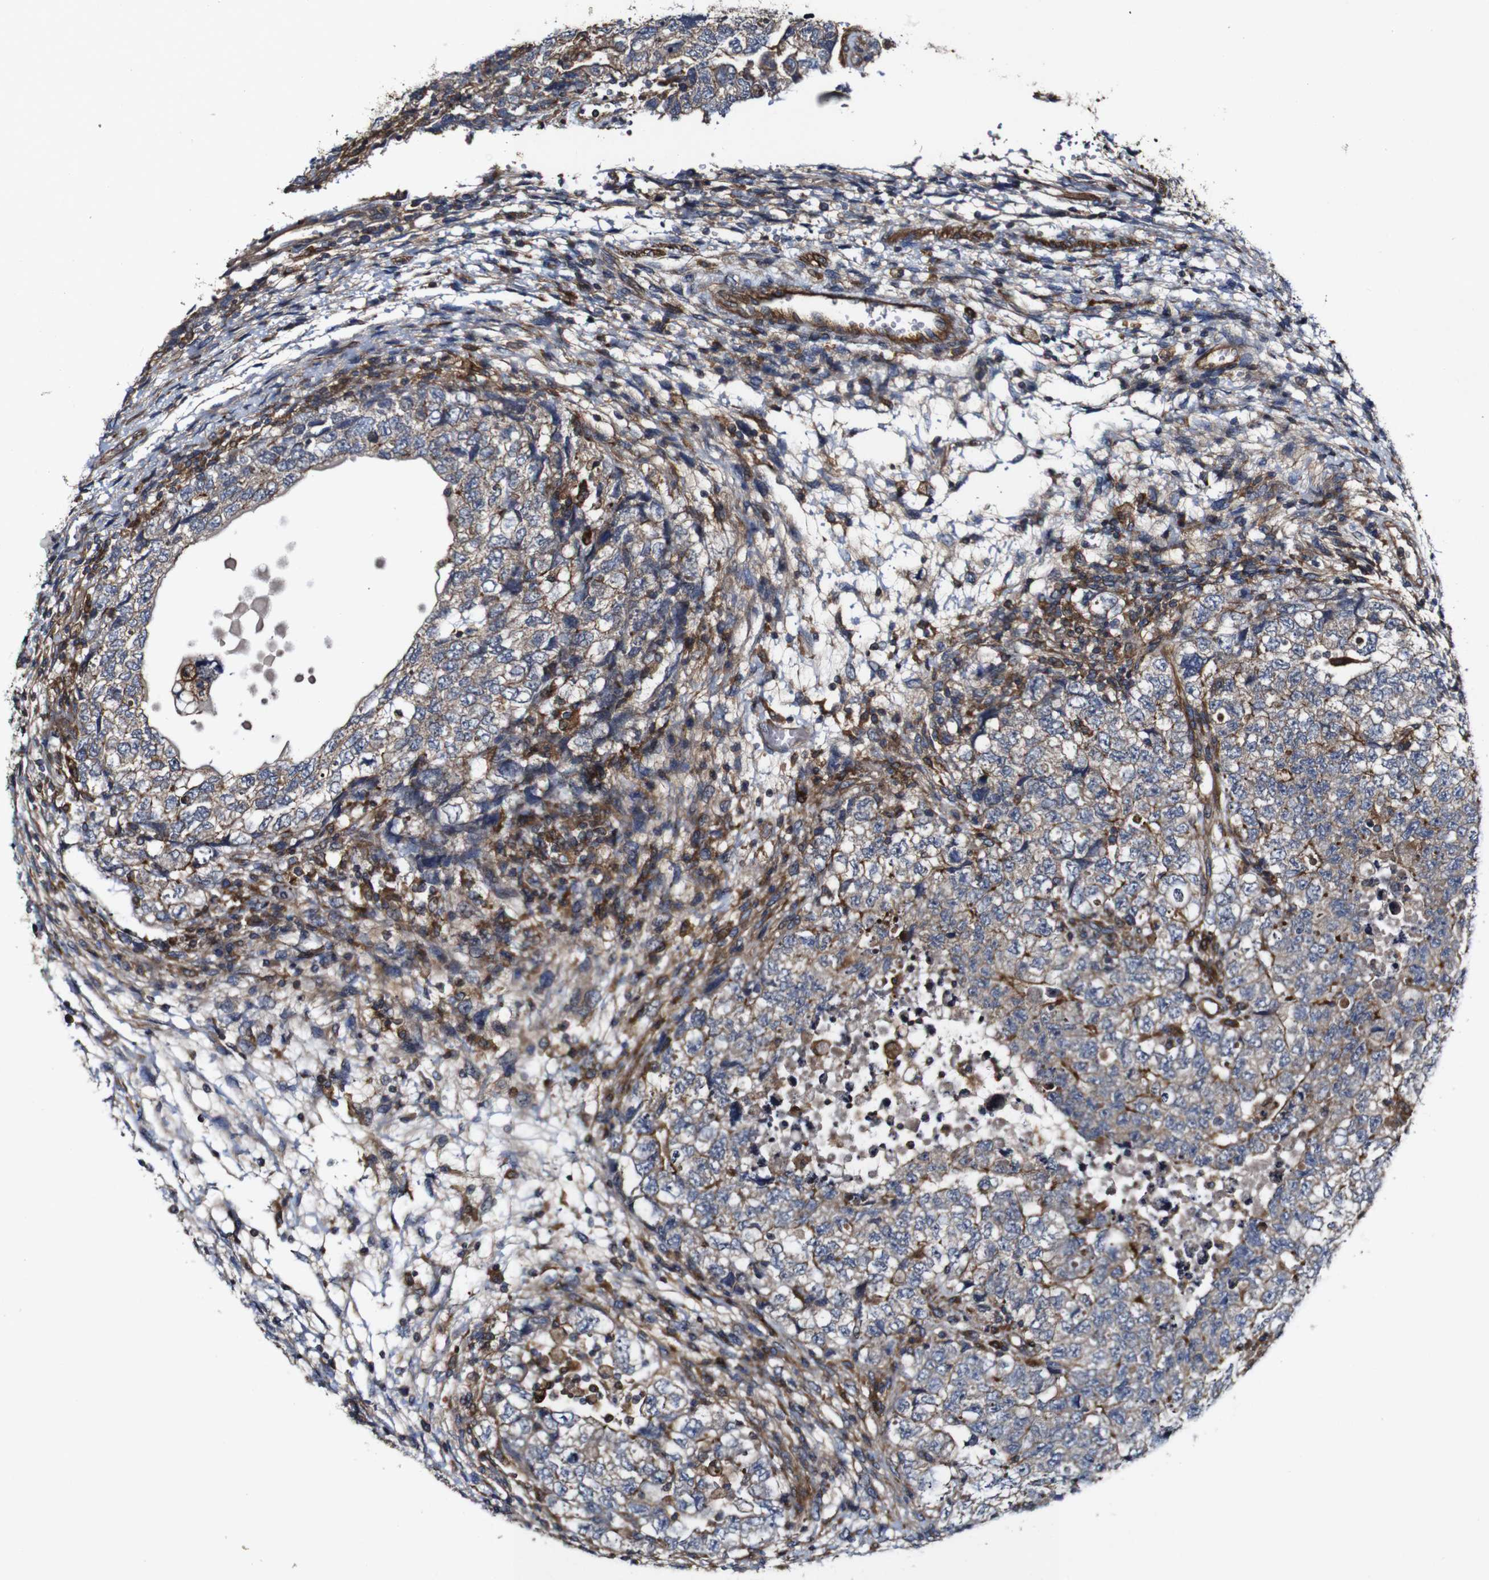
{"staining": {"intensity": "moderate", "quantity": "25%-75%", "location": "cytoplasmic/membranous"}, "tissue": "testis cancer", "cell_type": "Tumor cells", "image_type": "cancer", "snomed": [{"axis": "morphology", "description": "Carcinoma, Embryonal, NOS"}, {"axis": "topography", "description": "Testis"}], "caption": "Brown immunohistochemical staining in human embryonal carcinoma (testis) shows moderate cytoplasmic/membranous expression in about 25%-75% of tumor cells.", "gene": "GSDME", "patient": {"sex": "male", "age": 36}}